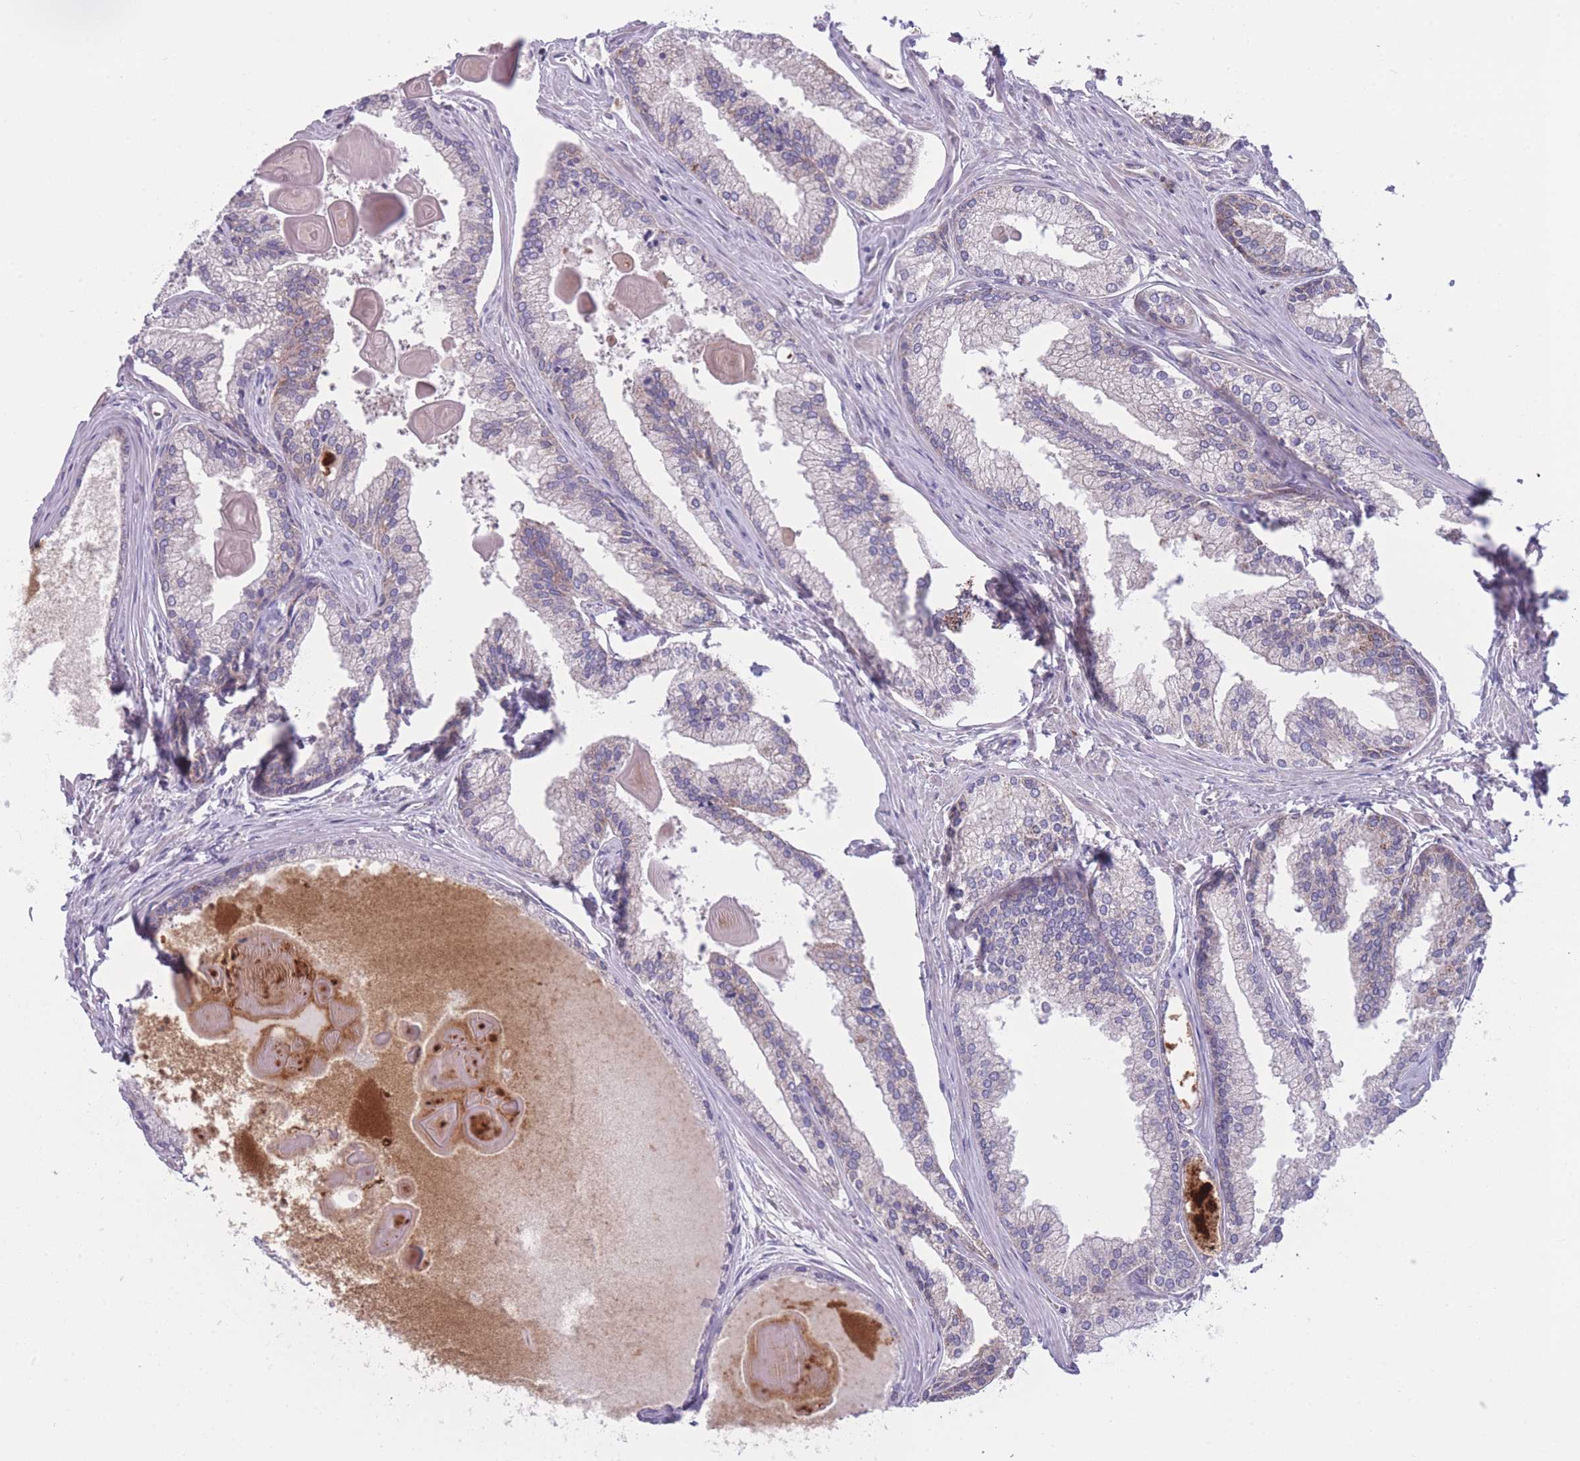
{"staining": {"intensity": "weak", "quantity": "<25%", "location": "cytoplasmic/membranous"}, "tissue": "prostate cancer", "cell_type": "Tumor cells", "image_type": "cancer", "snomed": [{"axis": "morphology", "description": "Adenocarcinoma, High grade"}, {"axis": "topography", "description": "Prostate"}], "caption": "Histopathology image shows no significant protein positivity in tumor cells of prostate cancer.", "gene": "CCT6B", "patient": {"sex": "male", "age": 68}}